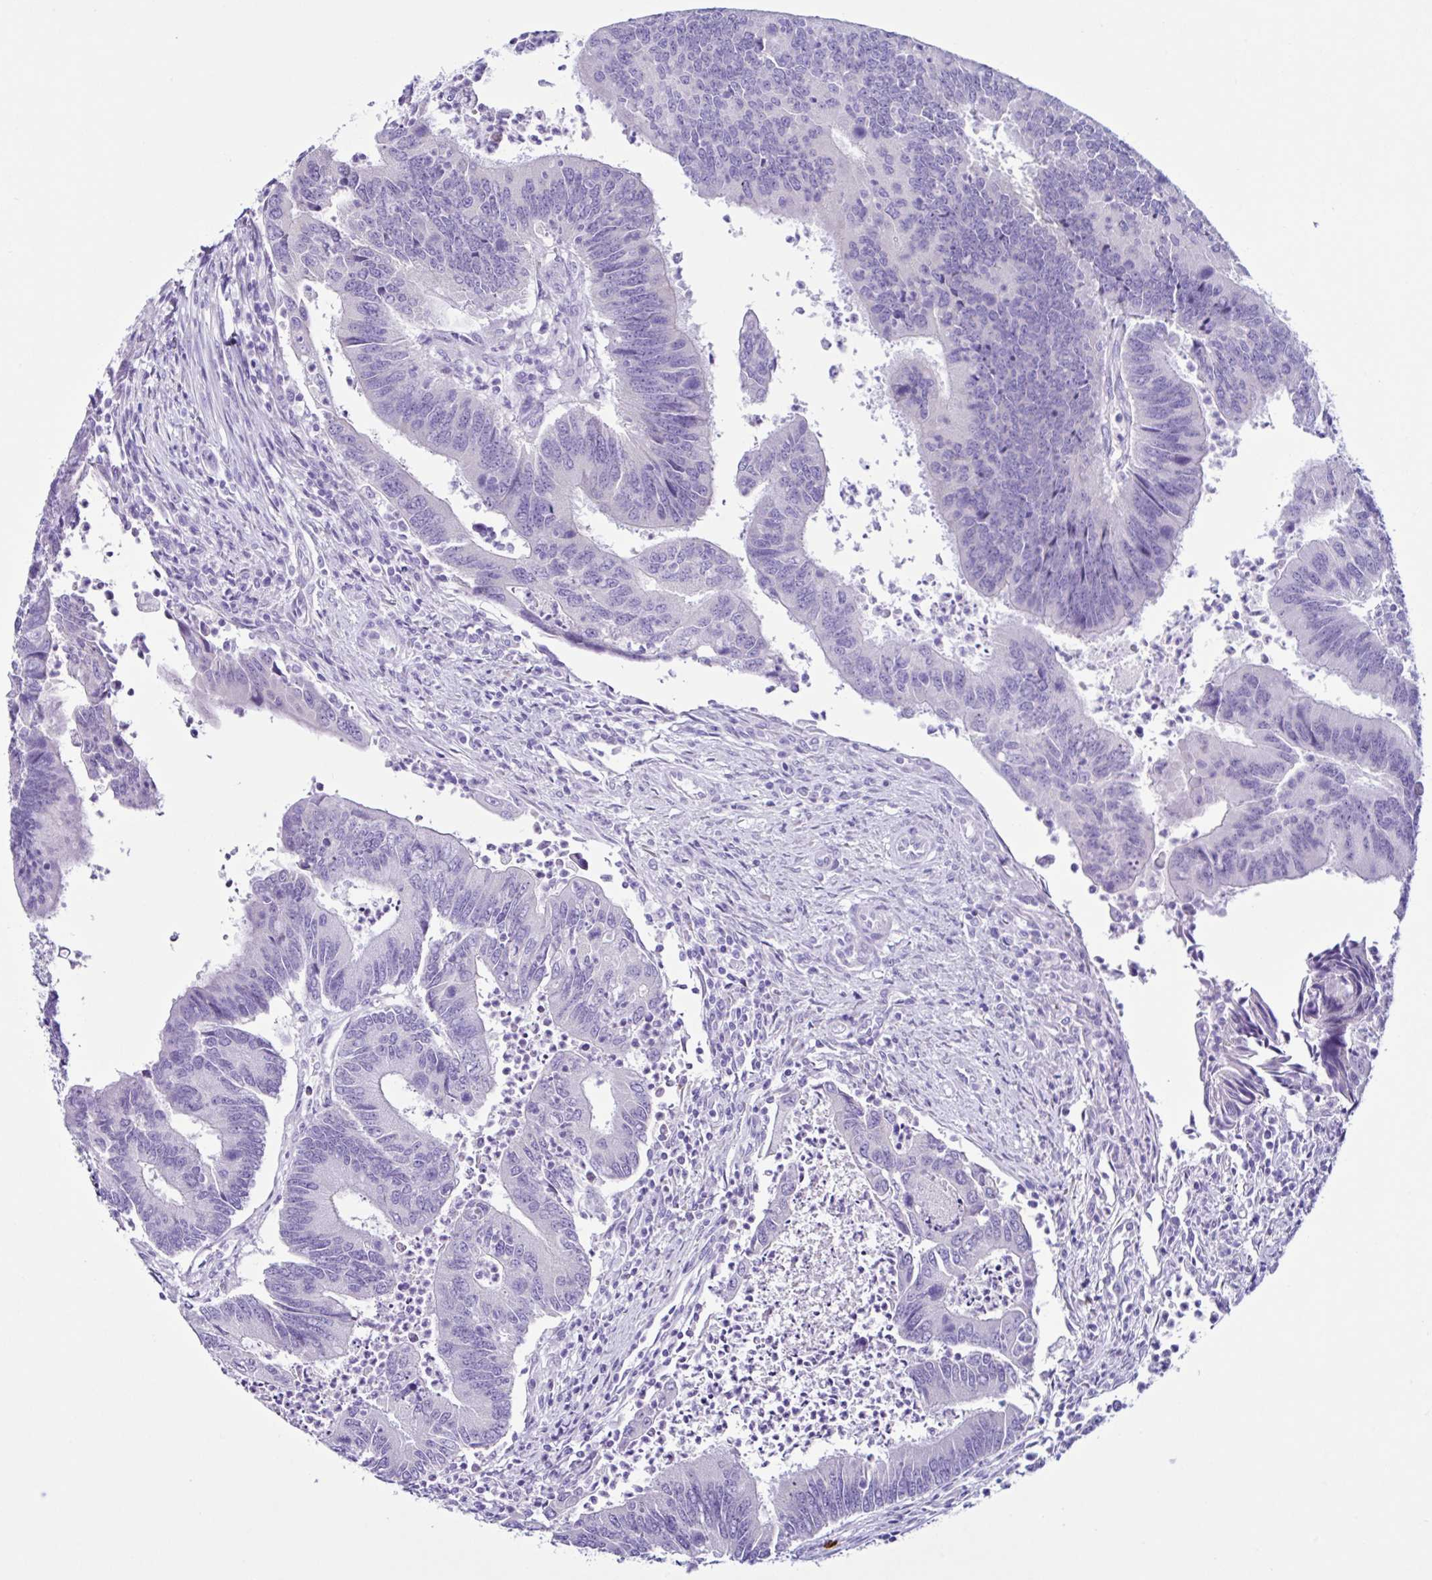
{"staining": {"intensity": "negative", "quantity": "none", "location": "none"}, "tissue": "colorectal cancer", "cell_type": "Tumor cells", "image_type": "cancer", "snomed": [{"axis": "morphology", "description": "Adenocarcinoma, NOS"}, {"axis": "topography", "description": "Colon"}], "caption": "There is no significant positivity in tumor cells of colorectal cancer.", "gene": "PIGF", "patient": {"sex": "female", "age": 67}}